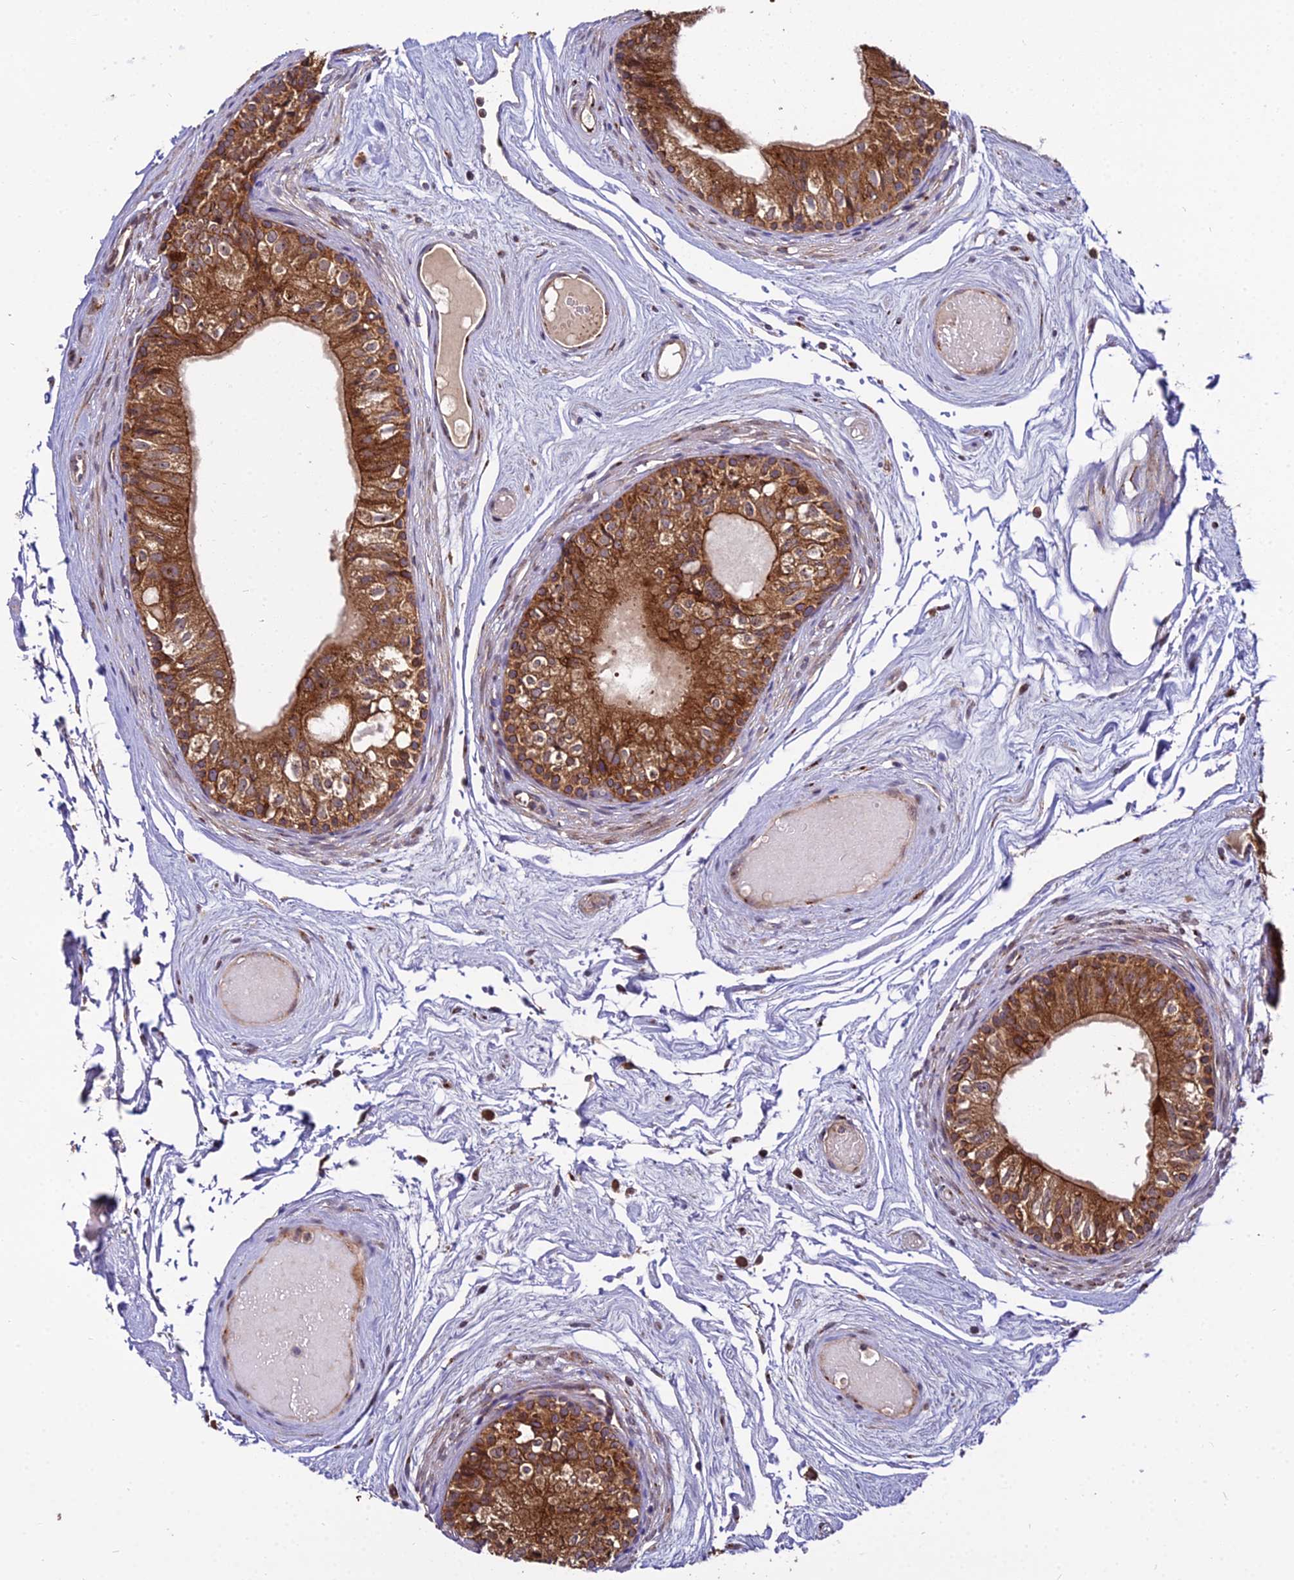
{"staining": {"intensity": "strong", "quantity": ">75%", "location": "cytoplasmic/membranous"}, "tissue": "epididymis", "cell_type": "Glandular cells", "image_type": "normal", "snomed": [{"axis": "morphology", "description": "Normal tissue, NOS"}, {"axis": "topography", "description": "Epididymis"}], "caption": "Benign epididymis shows strong cytoplasmic/membranous expression in approximately >75% of glandular cells (Brightfield microscopy of DAB IHC at high magnification)..", "gene": "ENSG00000258465", "patient": {"sex": "male", "age": 79}}